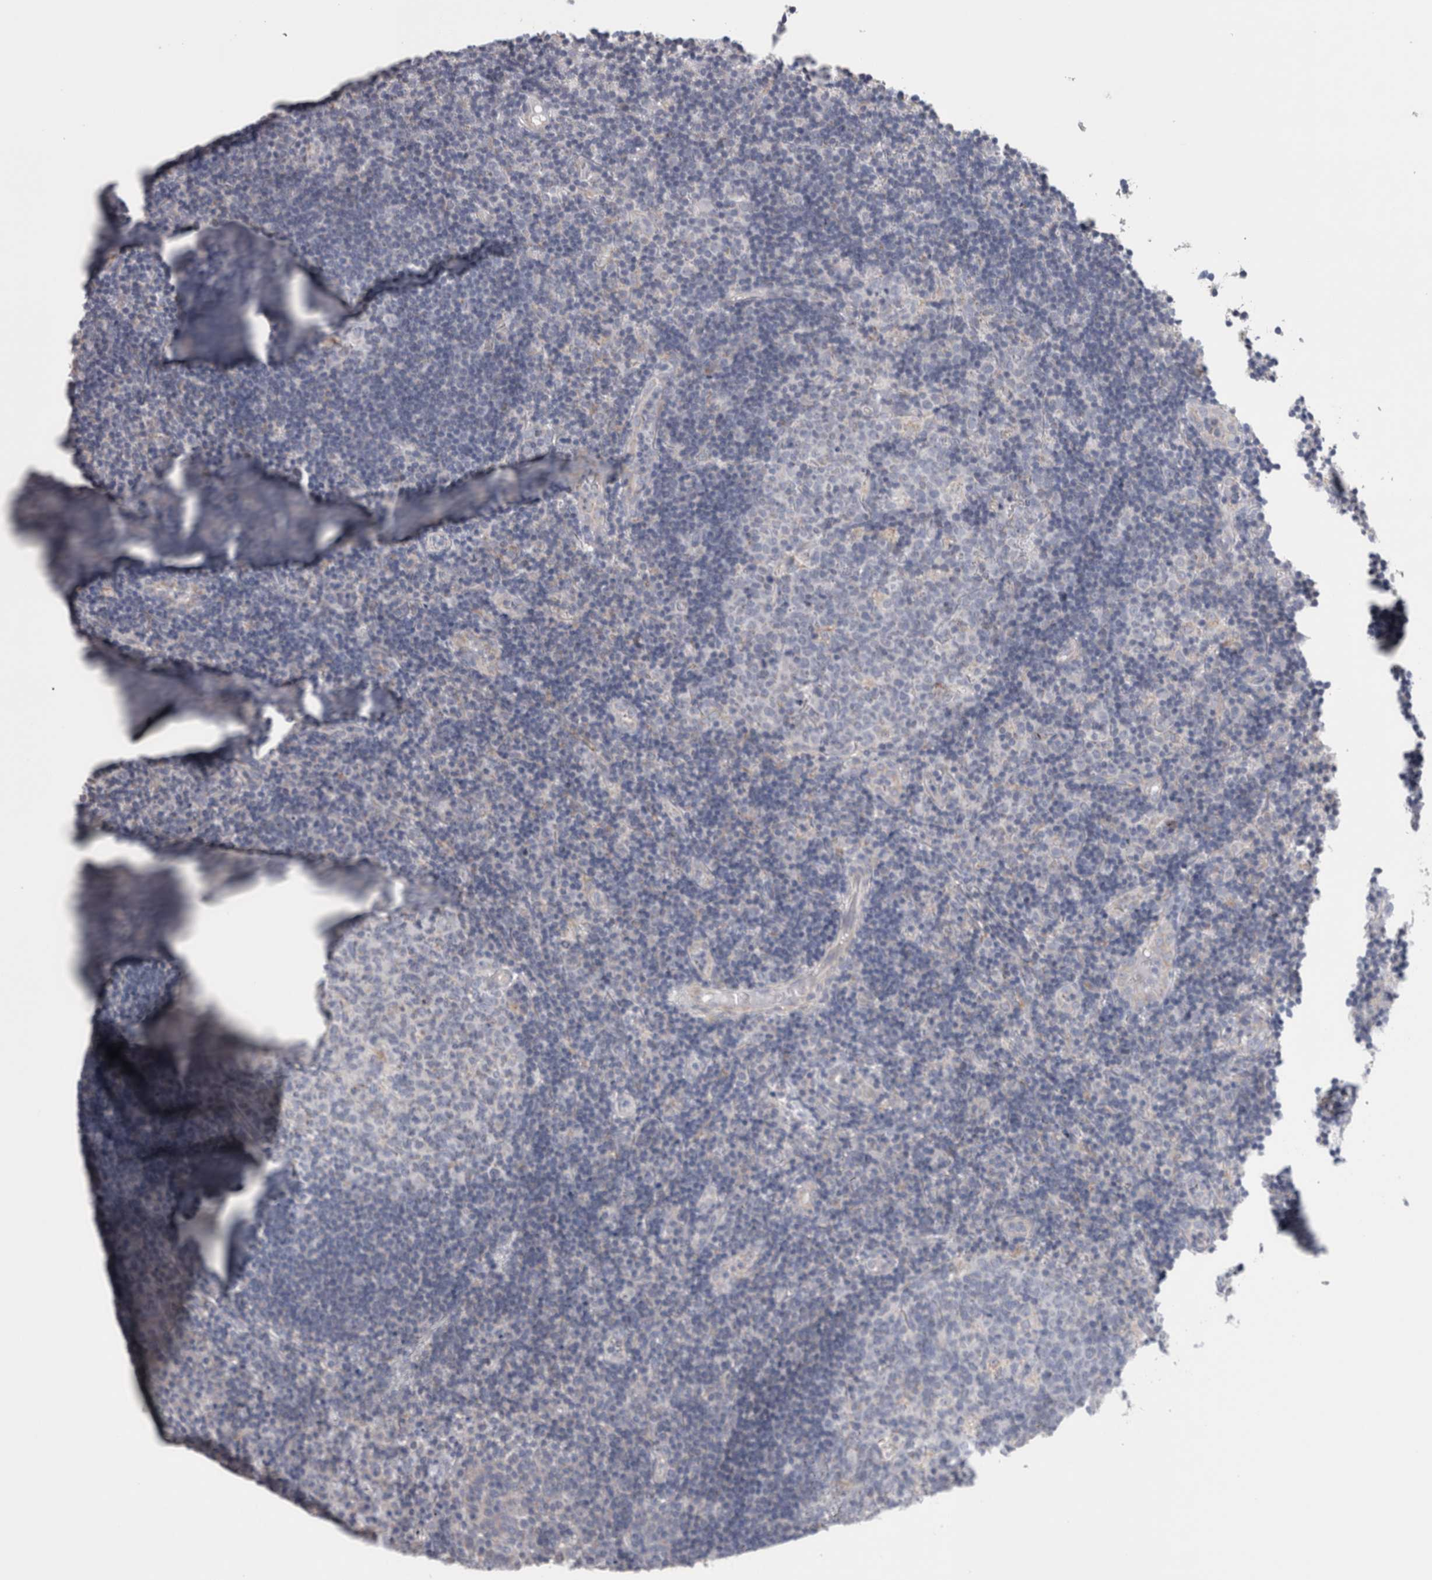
{"staining": {"intensity": "negative", "quantity": "none", "location": "none"}, "tissue": "tonsil", "cell_type": "Germinal center cells", "image_type": "normal", "snomed": [{"axis": "morphology", "description": "Normal tissue, NOS"}, {"axis": "topography", "description": "Tonsil"}], "caption": "An IHC photomicrograph of normal tonsil is shown. There is no staining in germinal center cells of tonsil. (Brightfield microscopy of DAB immunohistochemistry (IHC) at high magnification).", "gene": "GDAP1", "patient": {"sex": "female", "age": 40}}